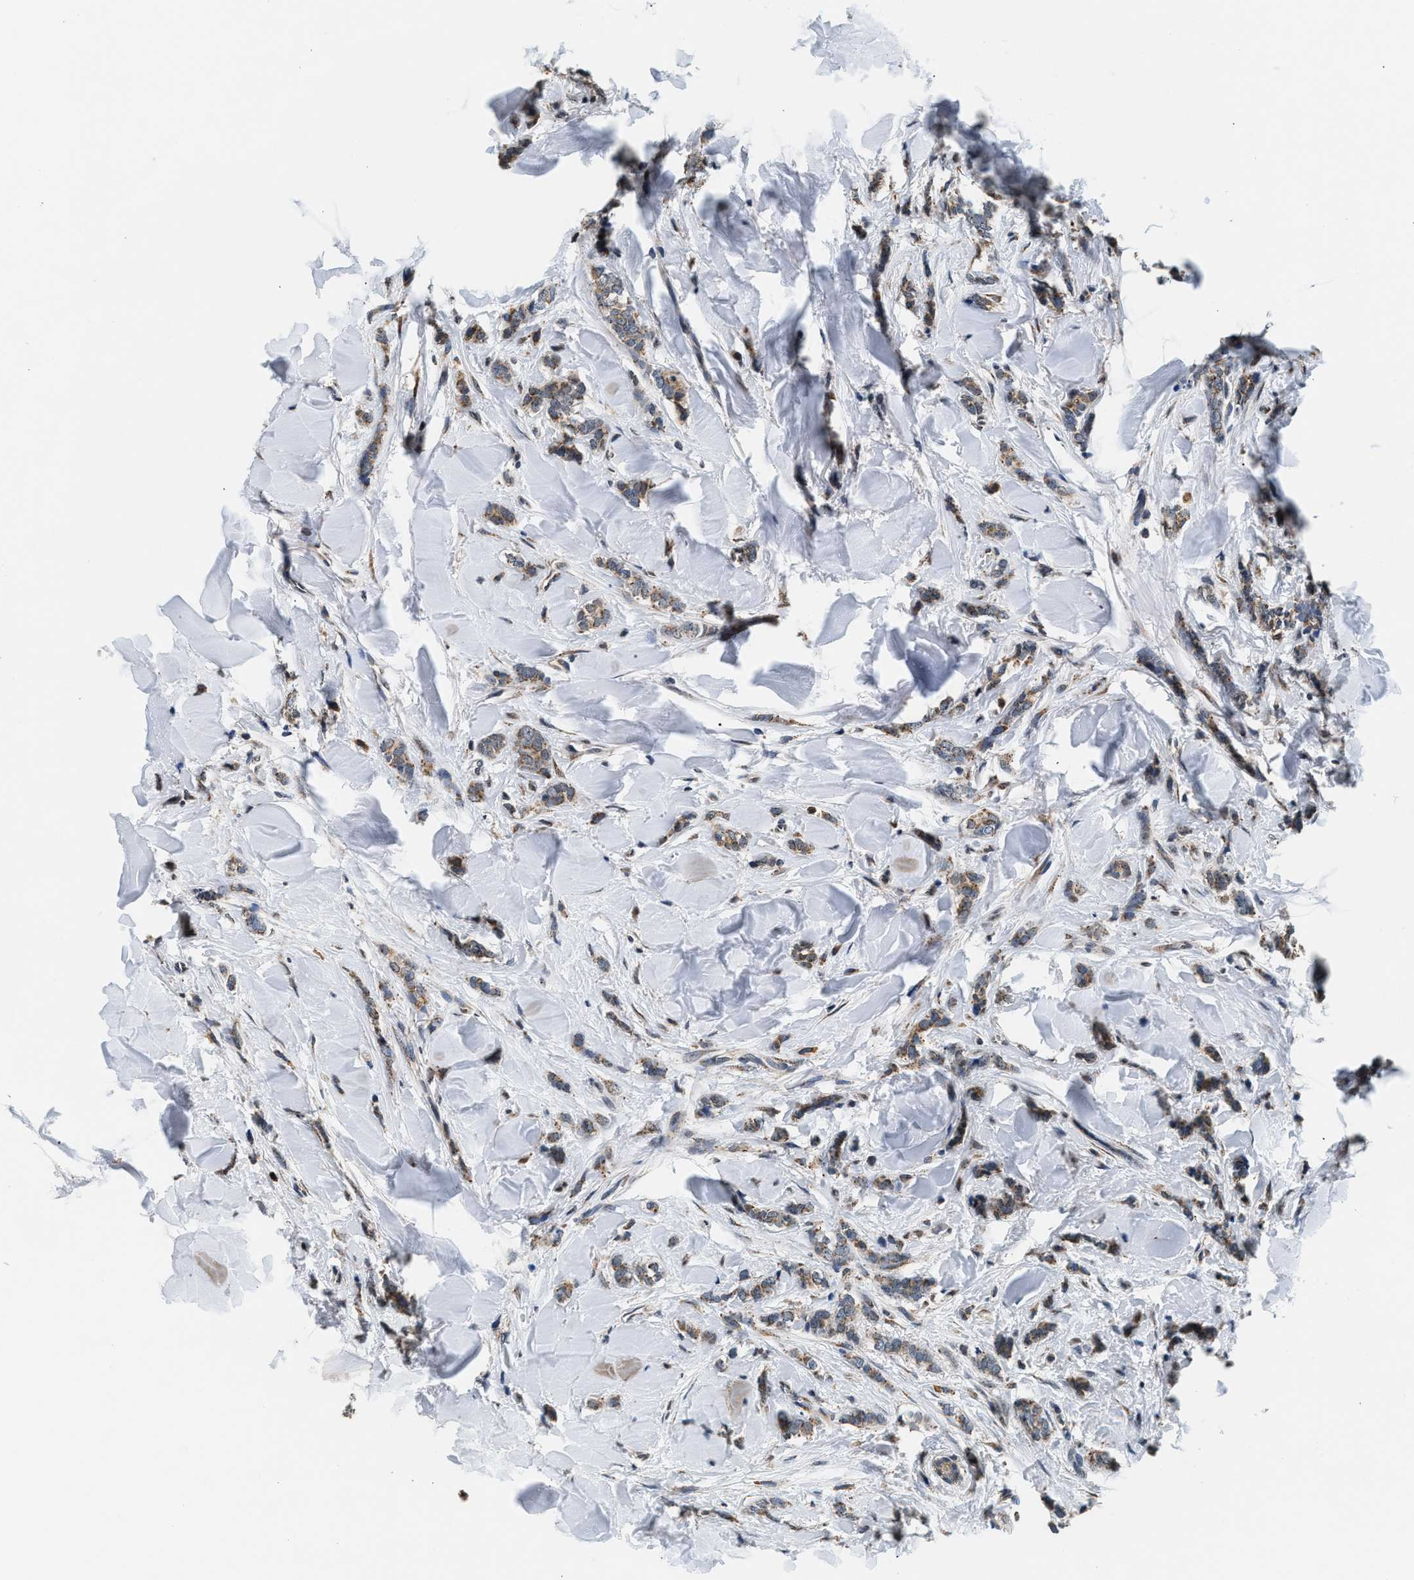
{"staining": {"intensity": "moderate", "quantity": ">75%", "location": "cytoplasmic/membranous"}, "tissue": "breast cancer", "cell_type": "Tumor cells", "image_type": "cancer", "snomed": [{"axis": "morphology", "description": "Lobular carcinoma"}, {"axis": "topography", "description": "Skin"}, {"axis": "topography", "description": "Breast"}], "caption": "Lobular carcinoma (breast) stained for a protein displays moderate cytoplasmic/membranous positivity in tumor cells. The staining was performed using DAB, with brown indicating positive protein expression. Nuclei are stained blue with hematoxylin.", "gene": "KCNMB2", "patient": {"sex": "female", "age": 46}}